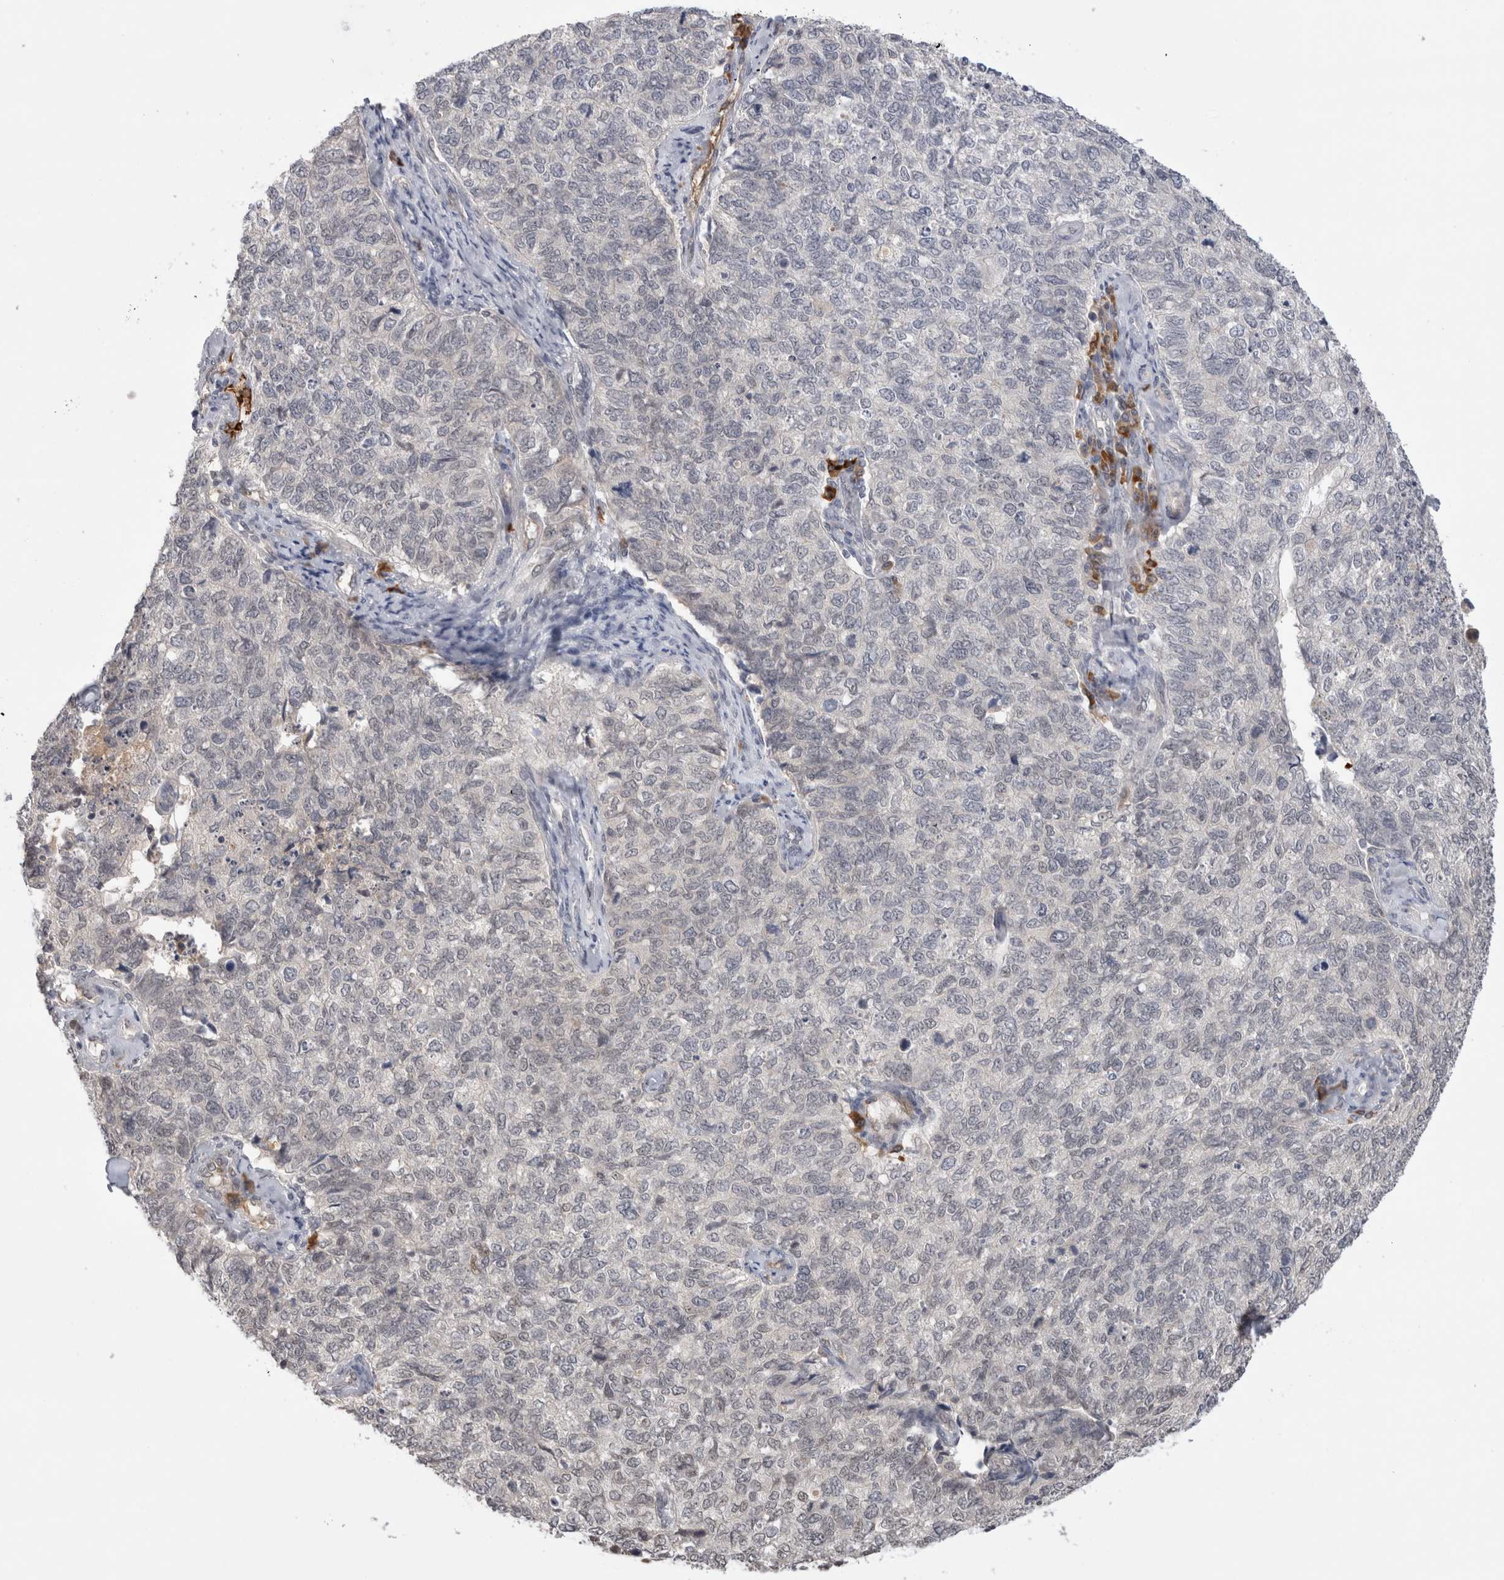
{"staining": {"intensity": "negative", "quantity": "none", "location": "none"}, "tissue": "cervical cancer", "cell_type": "Tumor cells", "image_type": "cancer", "snomed": [{"axis": "morphology", "description": "Squamous cell carcinoma, NOS"}, {"axis": "topography", "description": "Cervix"}], "caption": "Immunohistochemistry photomicrograph of neoplastic tissue: human squamous cell carcinoma (cervical) stained with DAB (3,3'-diaminobenzidine) reveals no significant protein expression in tumor cells. (Immunohistochemistry (ihc), brightfield microscopy, high magnification).", "gene": "ZNF24", "patient": {"sex": "female", "age": 63}}